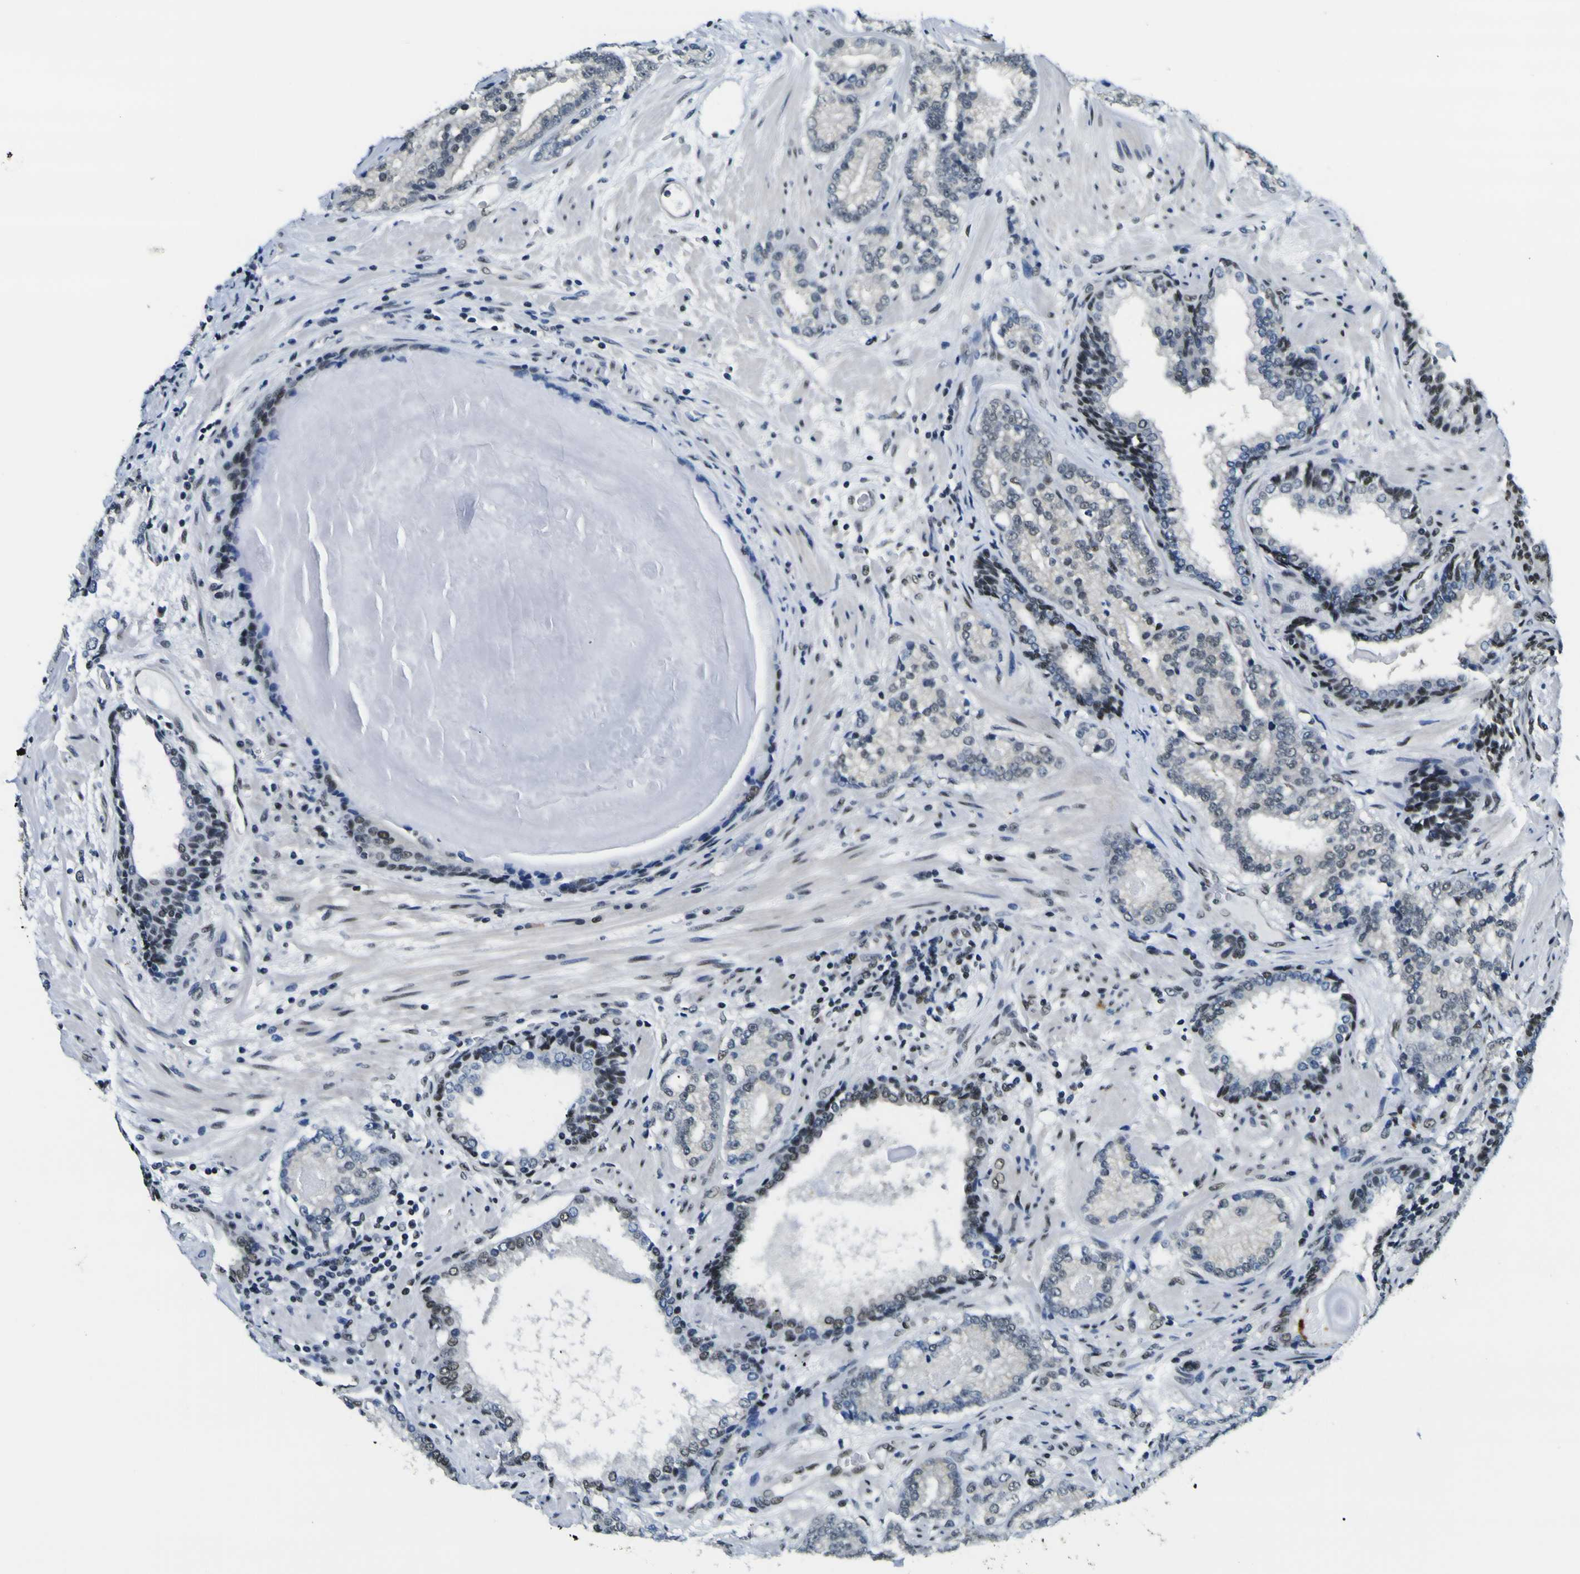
{"staining": {"intensity": "moderate", "quantity": "25%-75%", "location": "nuclear"}, "tissue": "prostate cancer", "cell_type": "Tumor cells", "image_type": "cancer", "snomed": [{"axis": "morphology", "description": "Adenocarcinoma, High grade"}, {"axis": "topography", "description": "Prostate"}], "caption": "Immunohistochemistry (IHC) staining of prostate adenocarcinoma (high-grade), which demonstrates medium levels of moderate nuclear staining in about 25%-75% of tumor cells indicating moderate nuclear protein staining. The staining was performed using DAB (brown) for protein detection and nuclei were counterstained in hematoxylin (blue).", "gene": "SP1", "patient": {"sex": "male", "age": 61}}